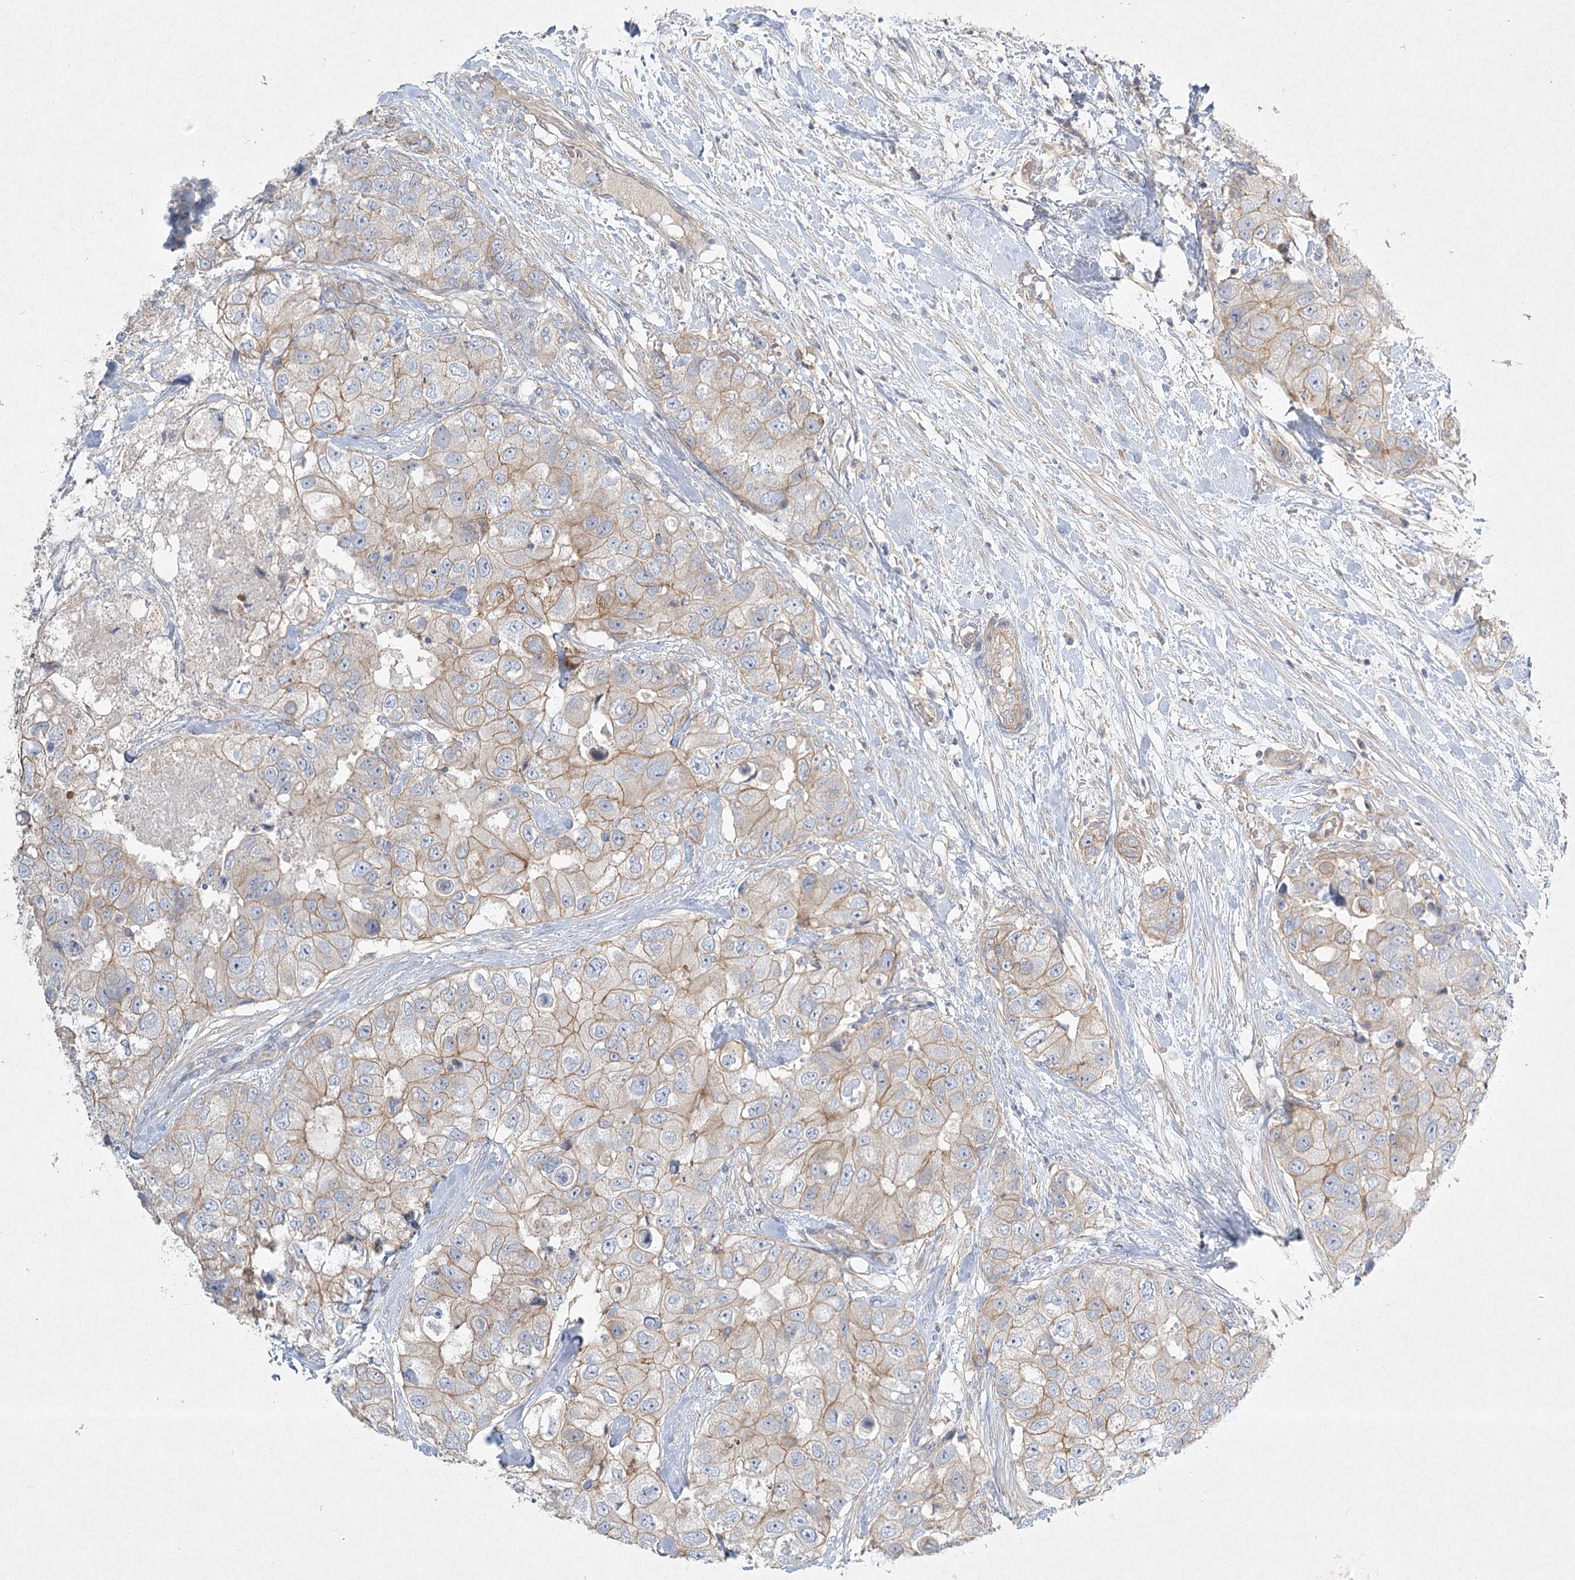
{"staining": {"intensity": "weak", "quantity": ">75%", "location": "cytoplasmic/membranous"}, "tissue": "breast cancer", "cell_type": "Tumor cells", "image_type": "cancer", "snomed": [{"axis": "morphology", "description": "Duct carcinoma"}, {"axis": "topography", "description": "Breast"}], "caption": "Protein expression analysis of breast cancer demonstrates weak cytoplasmic/membranous positivity in approximately >75% of tumor cells.", "gene": "DNMBP", "patient": {"sex": "female", "age": 62}}